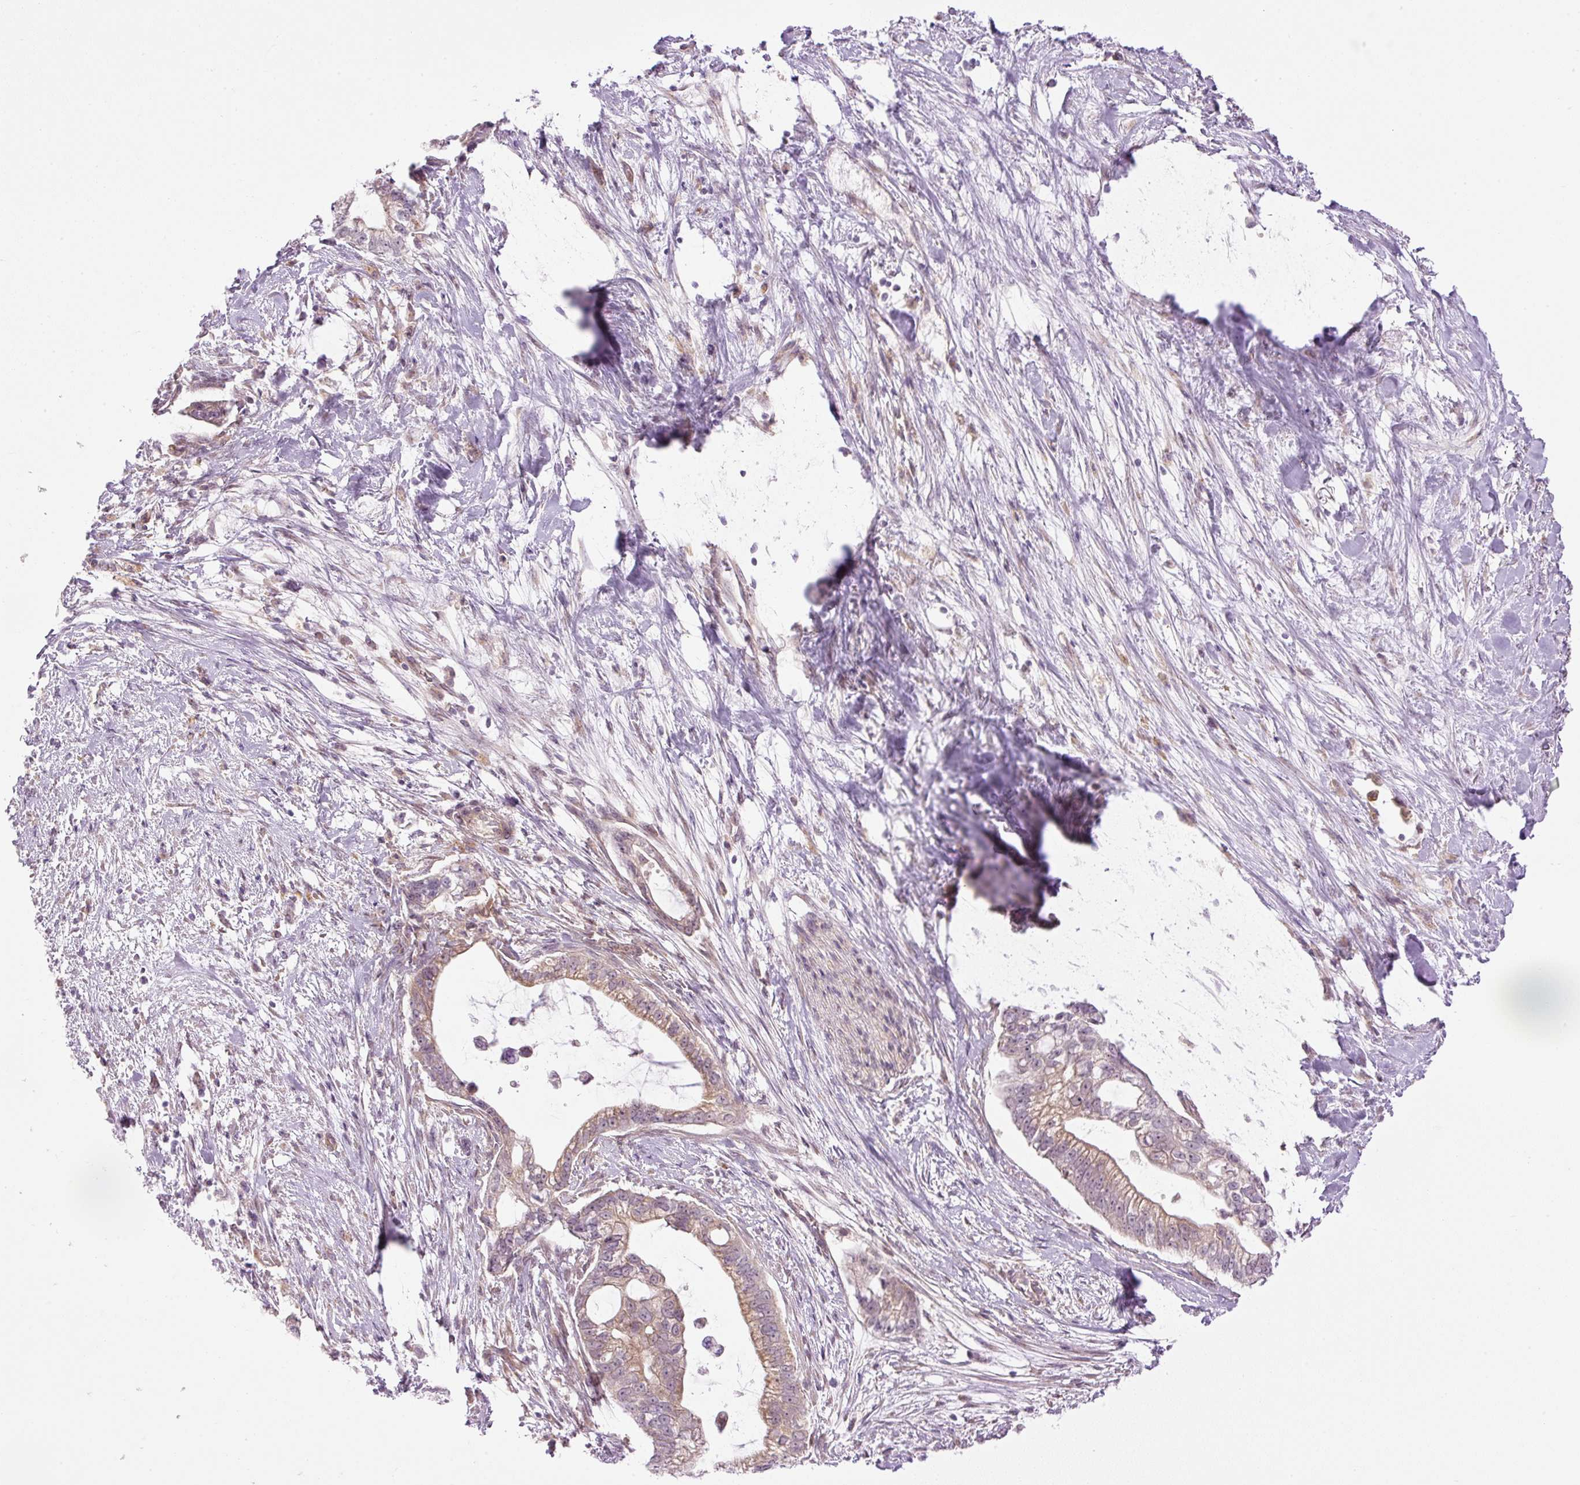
{"staining": {"intensity": "moderate", "quantity": ">75%", "location": "cytoplasmic/membranous"}, "tissue": "pancreatic cancer", "cell_type": "Tumor cells", "image_type": "cancer", "snomed": [{"axis": "morphology", "description": "Adenocarcinoma, NOS"}, {"axis": "topography", "description": "Pancreas"}], "caption": "Human pancreatic adenocarcinoma stained with a brown dye displays moderate cytoplasmic/membranous positive positivity in about >75% of tumor cells.", "gene": "MZT2B", "patient": {"sex": "male", "age": 70}}